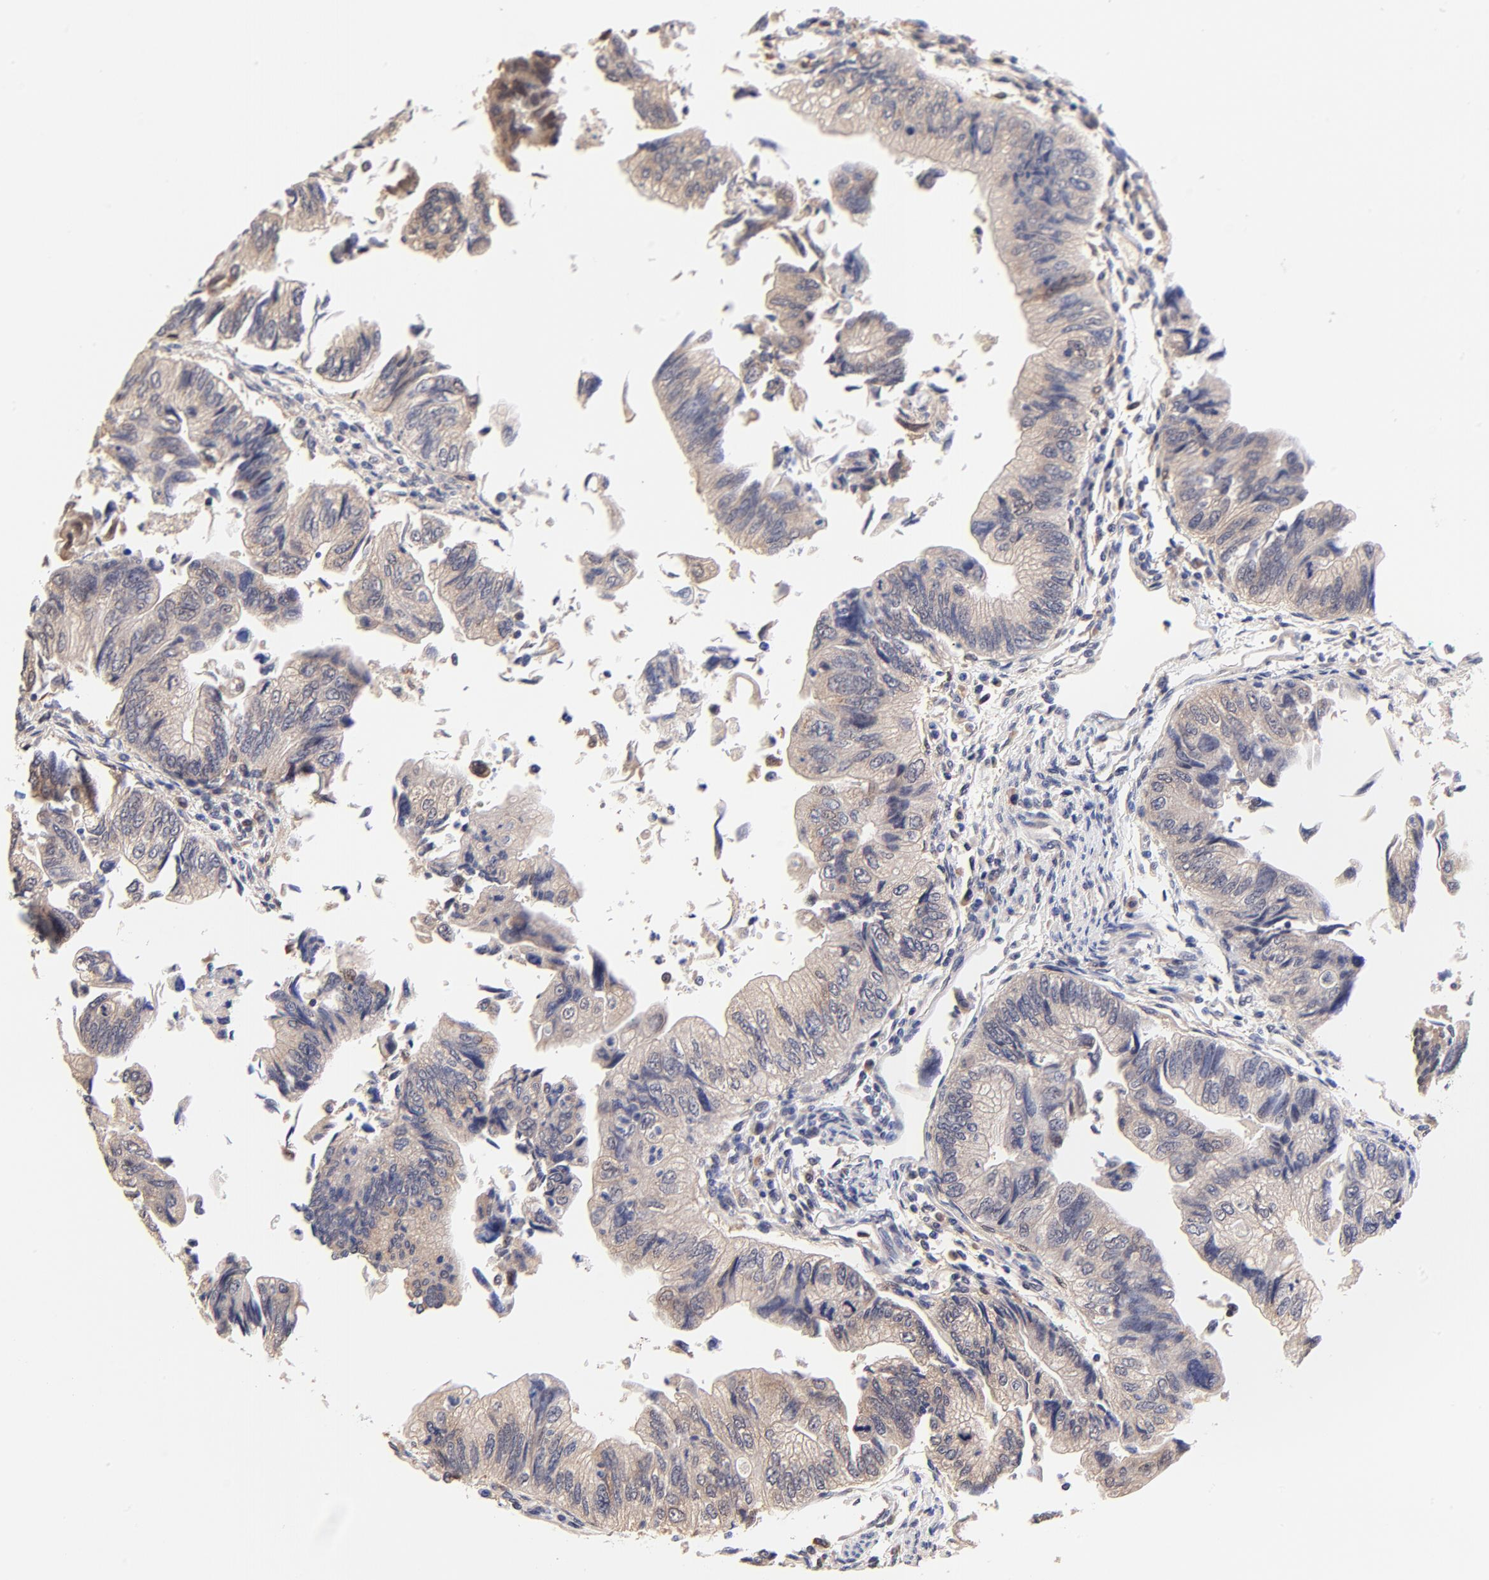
{"staining": {"intensity": "weak", "quantity": ">75%", "location": "cytoplasmic/membranous"}, "tissue": "colorectal cancer", "cell_type": "Tumor cells", "image_type": "cancer", "snomed": [{"axis": "morphology", "description": "Adenocarcinoma, NOS"}, {"axis": "topography", "description": "Colon"}], "caption": "IHC histopathology image of human colorectal cancer stained for a protein (brown), which displays low levels of weak cytoplasmic/membranous expression in about >75% of tumor cells.", "gene": "TXNL1", "patient": {"sex": "female", "age": 11}}